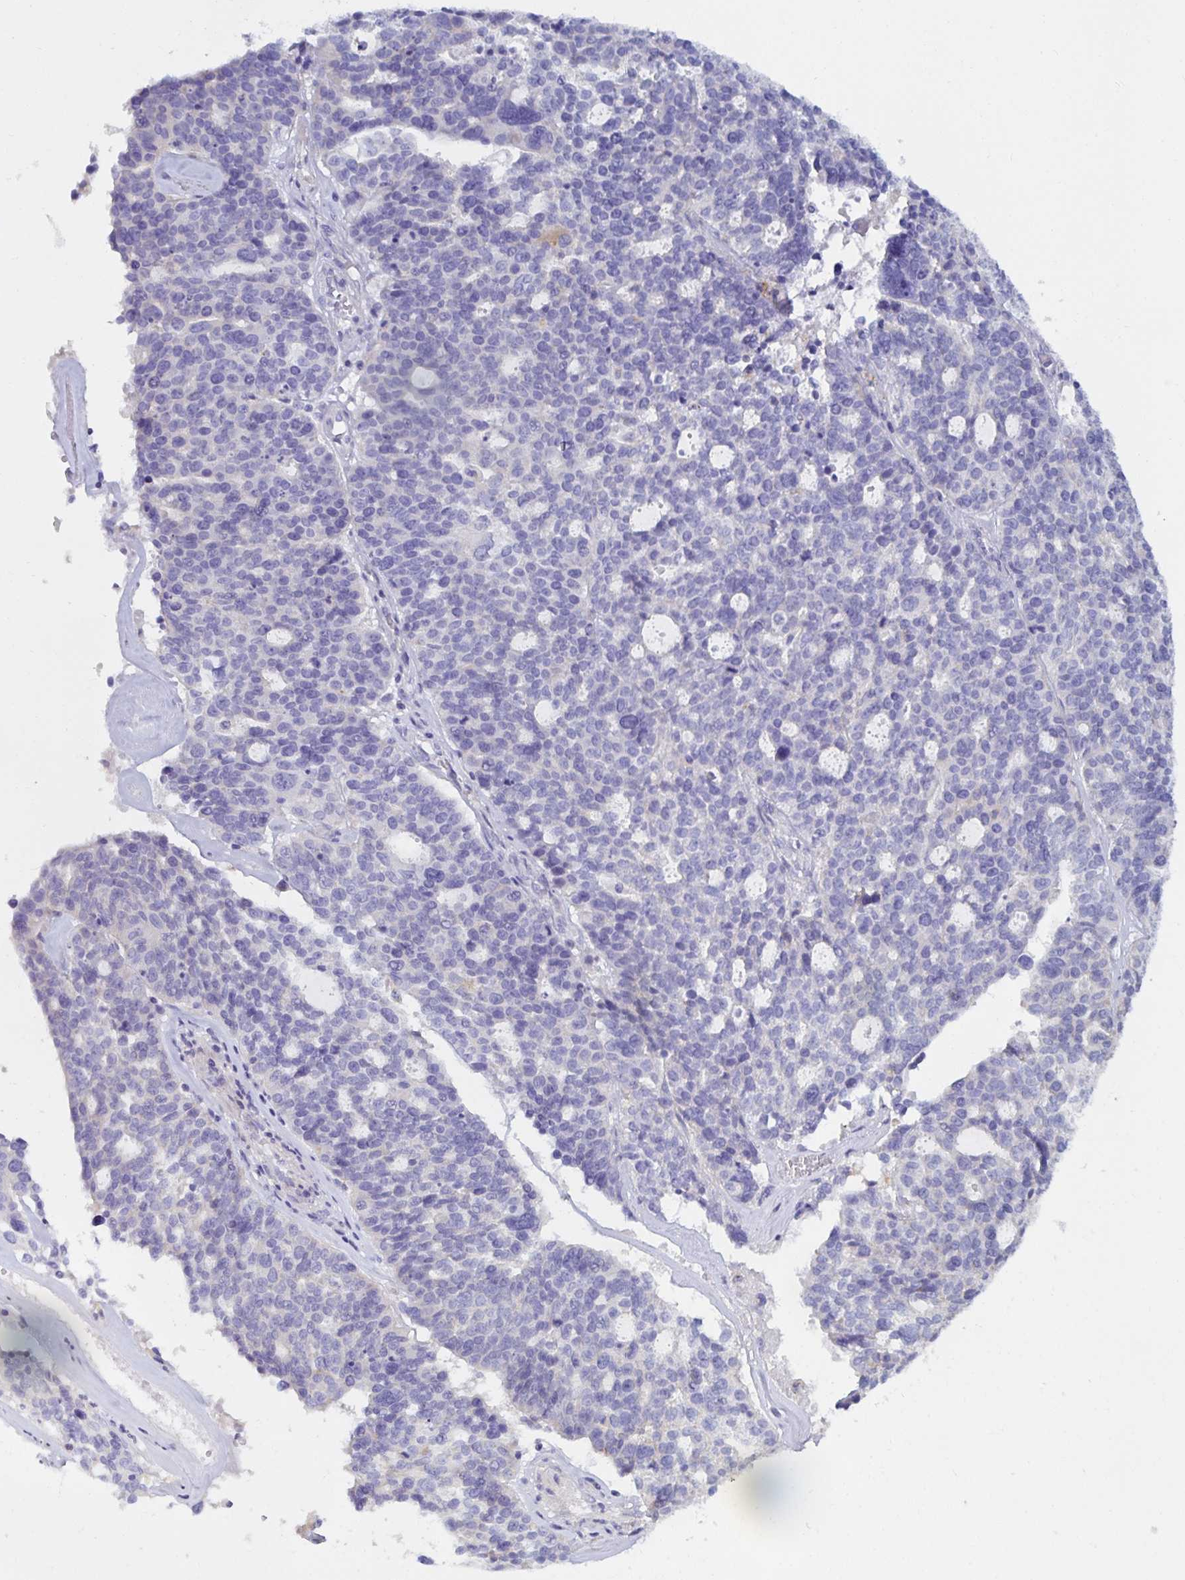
{"staining": {"intensity": "negative", "quantity": "none", "location": "none"}, "tissue": "ovarian cancer", "cell_type": "Tumor cells", "image_type": "cancer", "snomed": [{"axis": "morphology", "description": "Cystadenocarcinoma, serous, NOS"}, {"axis": "topography", "description": "Ovary"}], "caption": "An image of human serous cystadenocarcinoma (ovarian) is negative for staining in tumor cells.", "gene": "METTL22", "patient": {"sex": "female", "age": 59}}